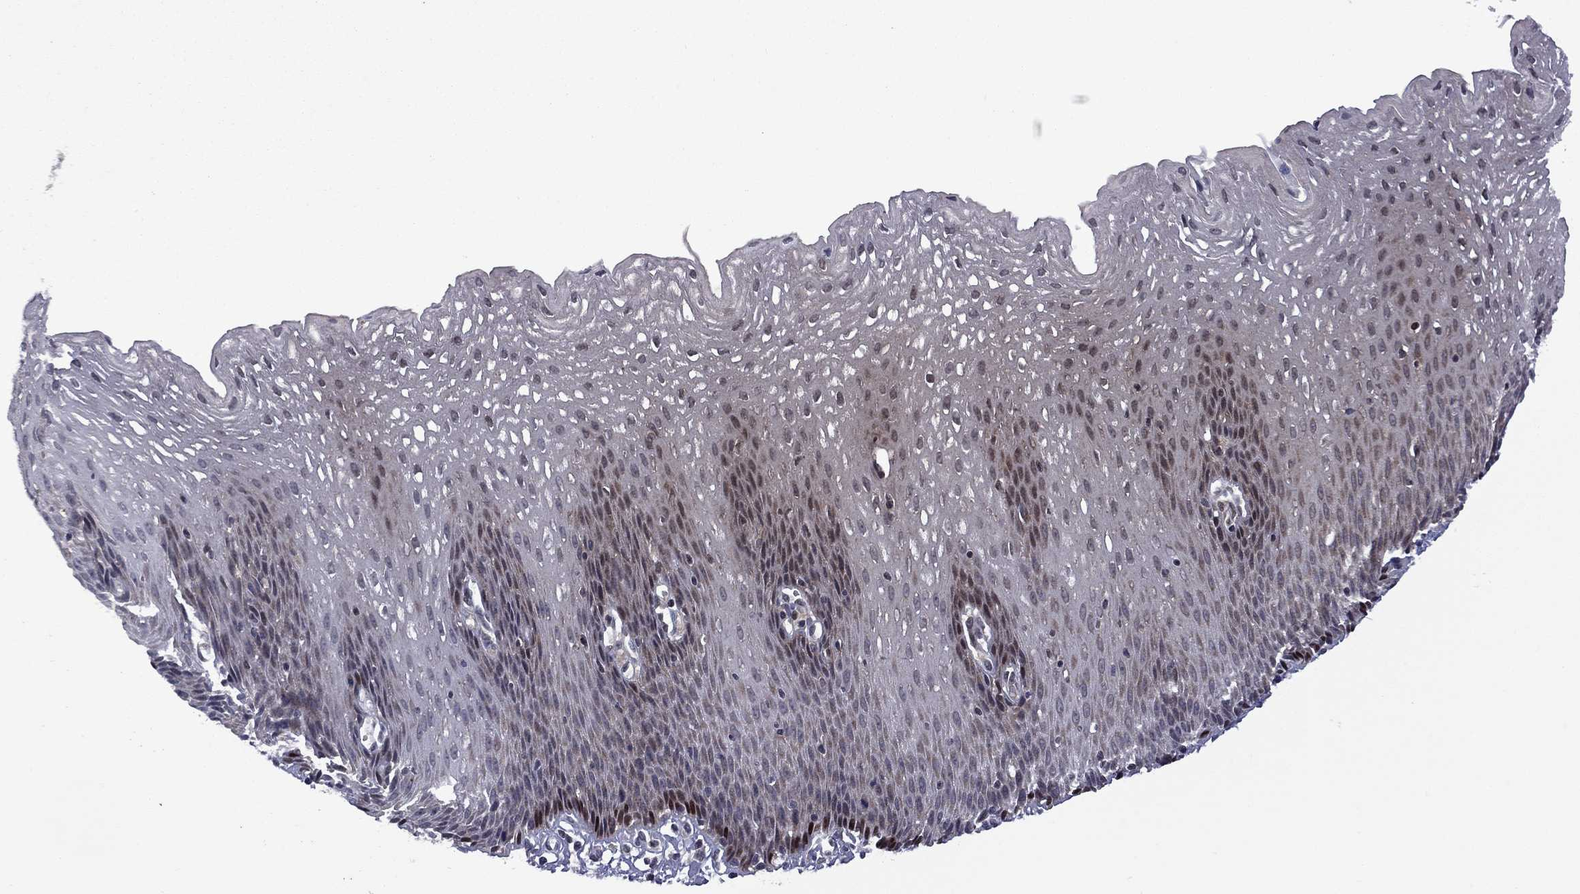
{"staining": {"intensity": "negative", "quantity": "none", "location": "none"}, "tissue": "esophagus", "cell_type": "Squamous epithelial cells", "image_type": "normal", "snomed": [{"axis": "morphology", "description": "Normal tissue, NOS"}, {"axis": "topography", "description": "Esophagus"}], "caption": "Esophagus stained for a protein using immunohistochemistry shows no positivity squamous epithelial cells.", "gene": "IPP", "patient": {"sex": "female", "age": 64}}